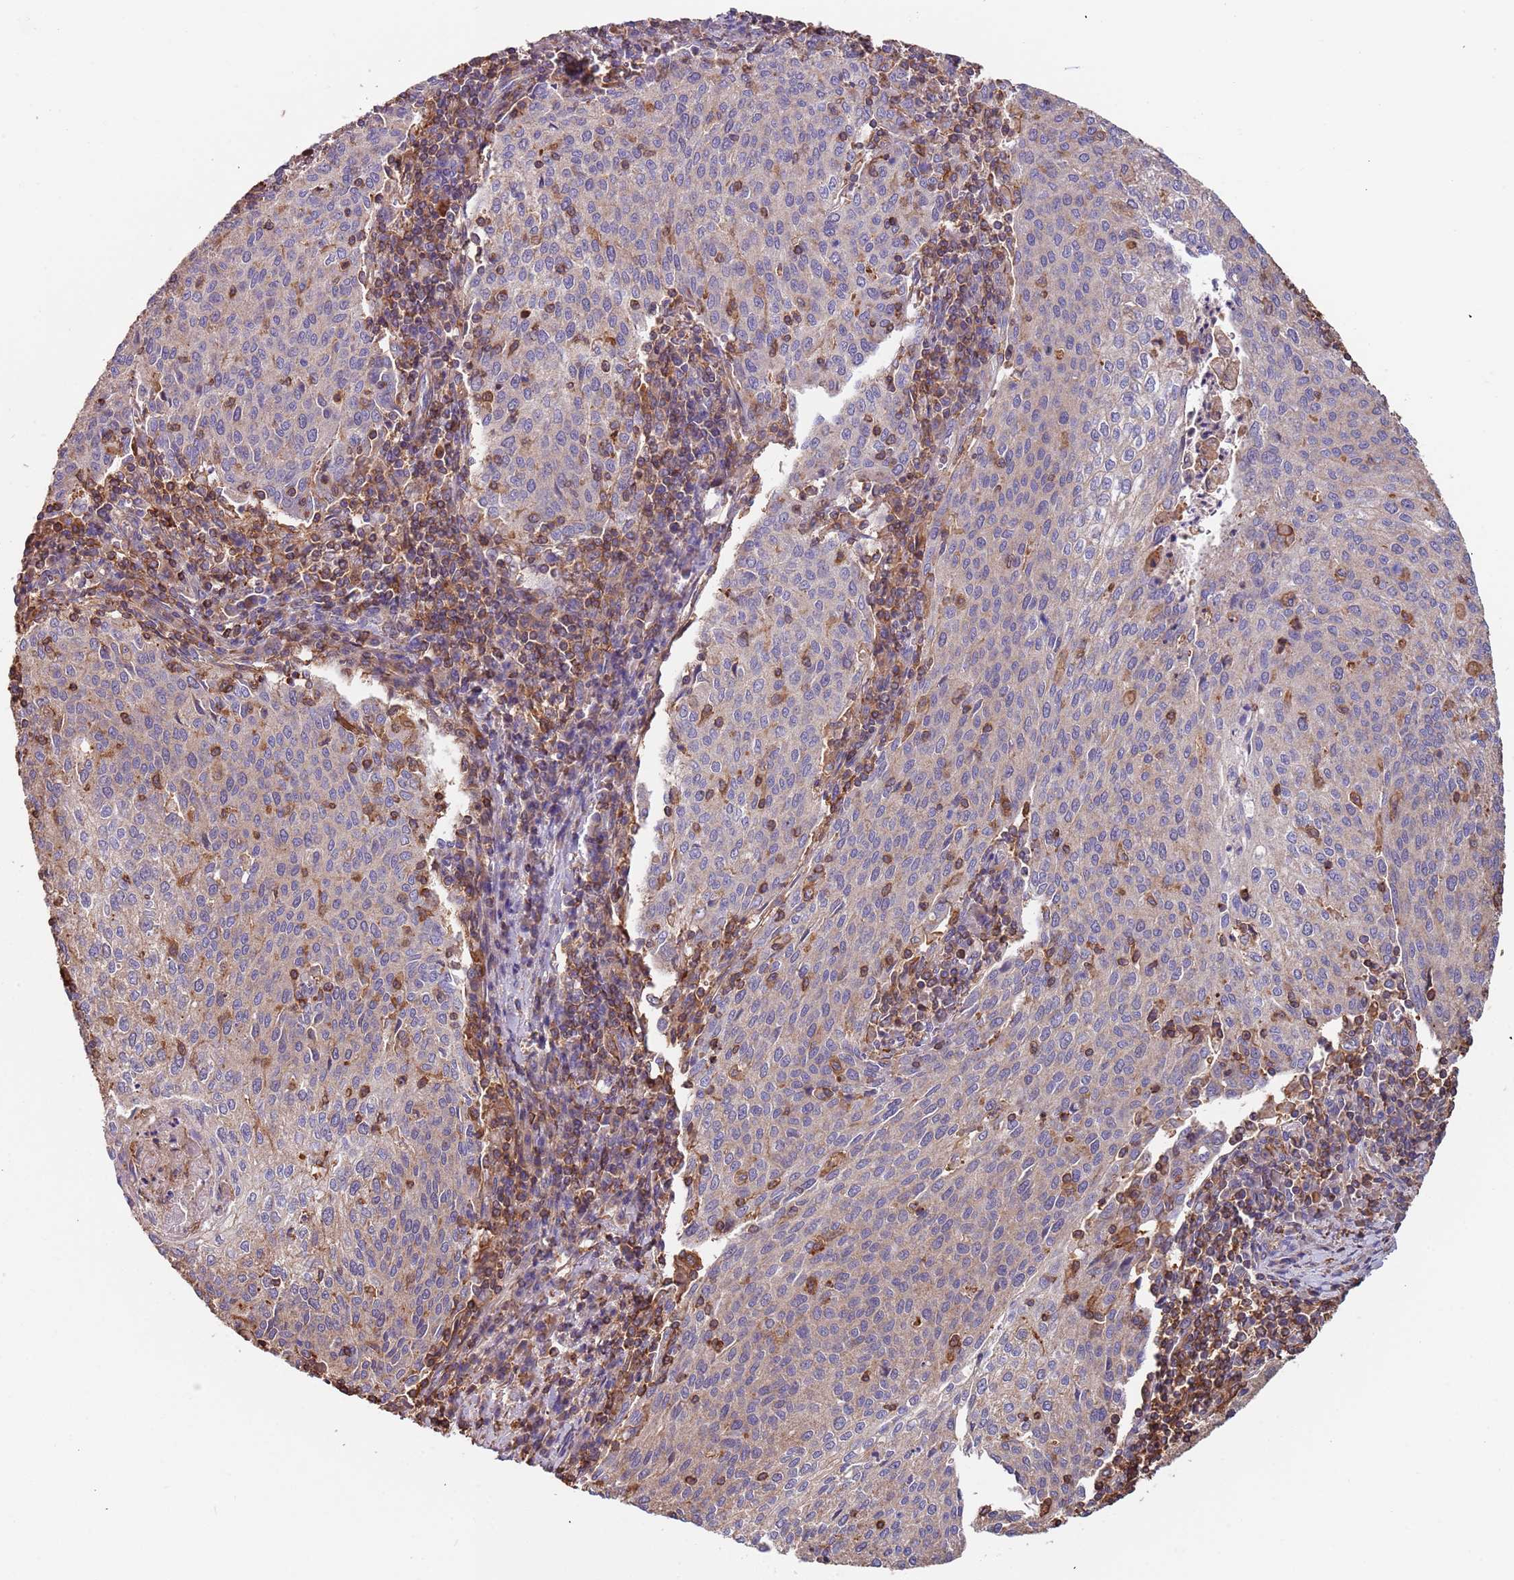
{"staining": {"intensity": "negative", "quantity": "none", "location": "none"}, "tissue": "cervical cancer", "cell_type": "Tumor cells", "image_type": "cancer", "snomed": [{"axis": "morphology", "description": "Squamous cell carcinoma, NOS"}, {"axis": "topography", "description": "Cervix"}], "caption": "A histopathology image of human cervical cancer (squamous cell carcinoma) is negative for staining in tumor cells.", "gene": "SYT4", "patient": {"sex": "female", "age": 46}}